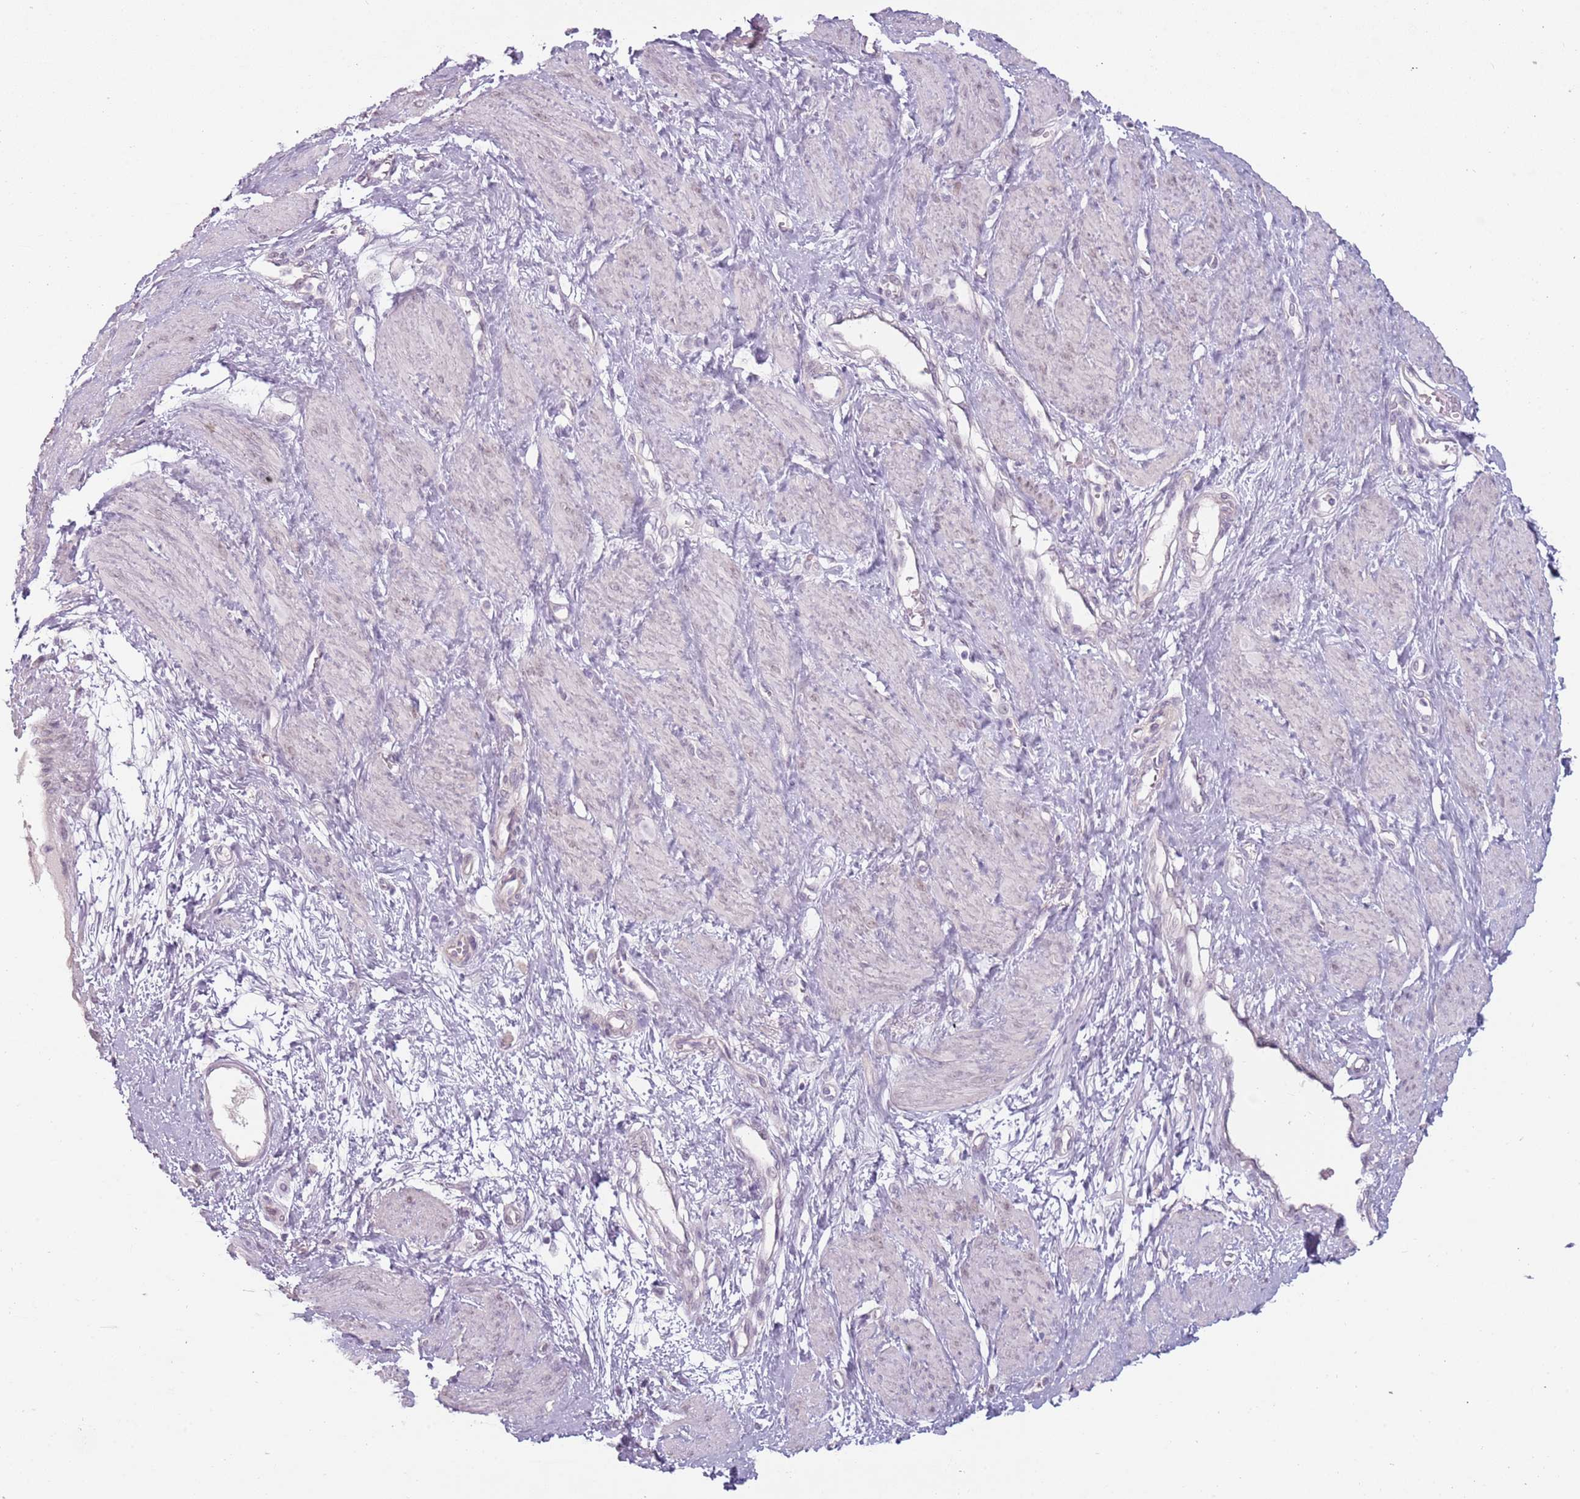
{"staining": {"intensity": "negative", "quantity": "none", "location": "none"}, "tissue": "smooth muscle", "cell_type": "Smooth muscle cells", "image_type": "normal", "snomed": [{"axis": "morphology", "description": "Normal tissue, NOS"}, {"axis": "topography", "description": "Smooth muscle"}, {"axis": "topography", "description": "Uterus"}], "caption": "Smooth muscle was stained to show a protein in brown. There is no significant positivity in smooth muscle cells. (DAB (3,3'-diaminobenzidine) immunohistochemistry (IHC) with hematoxylin counter stain).", "gene": "RFX2", "patient": {"sex": "female", "age": 39}}